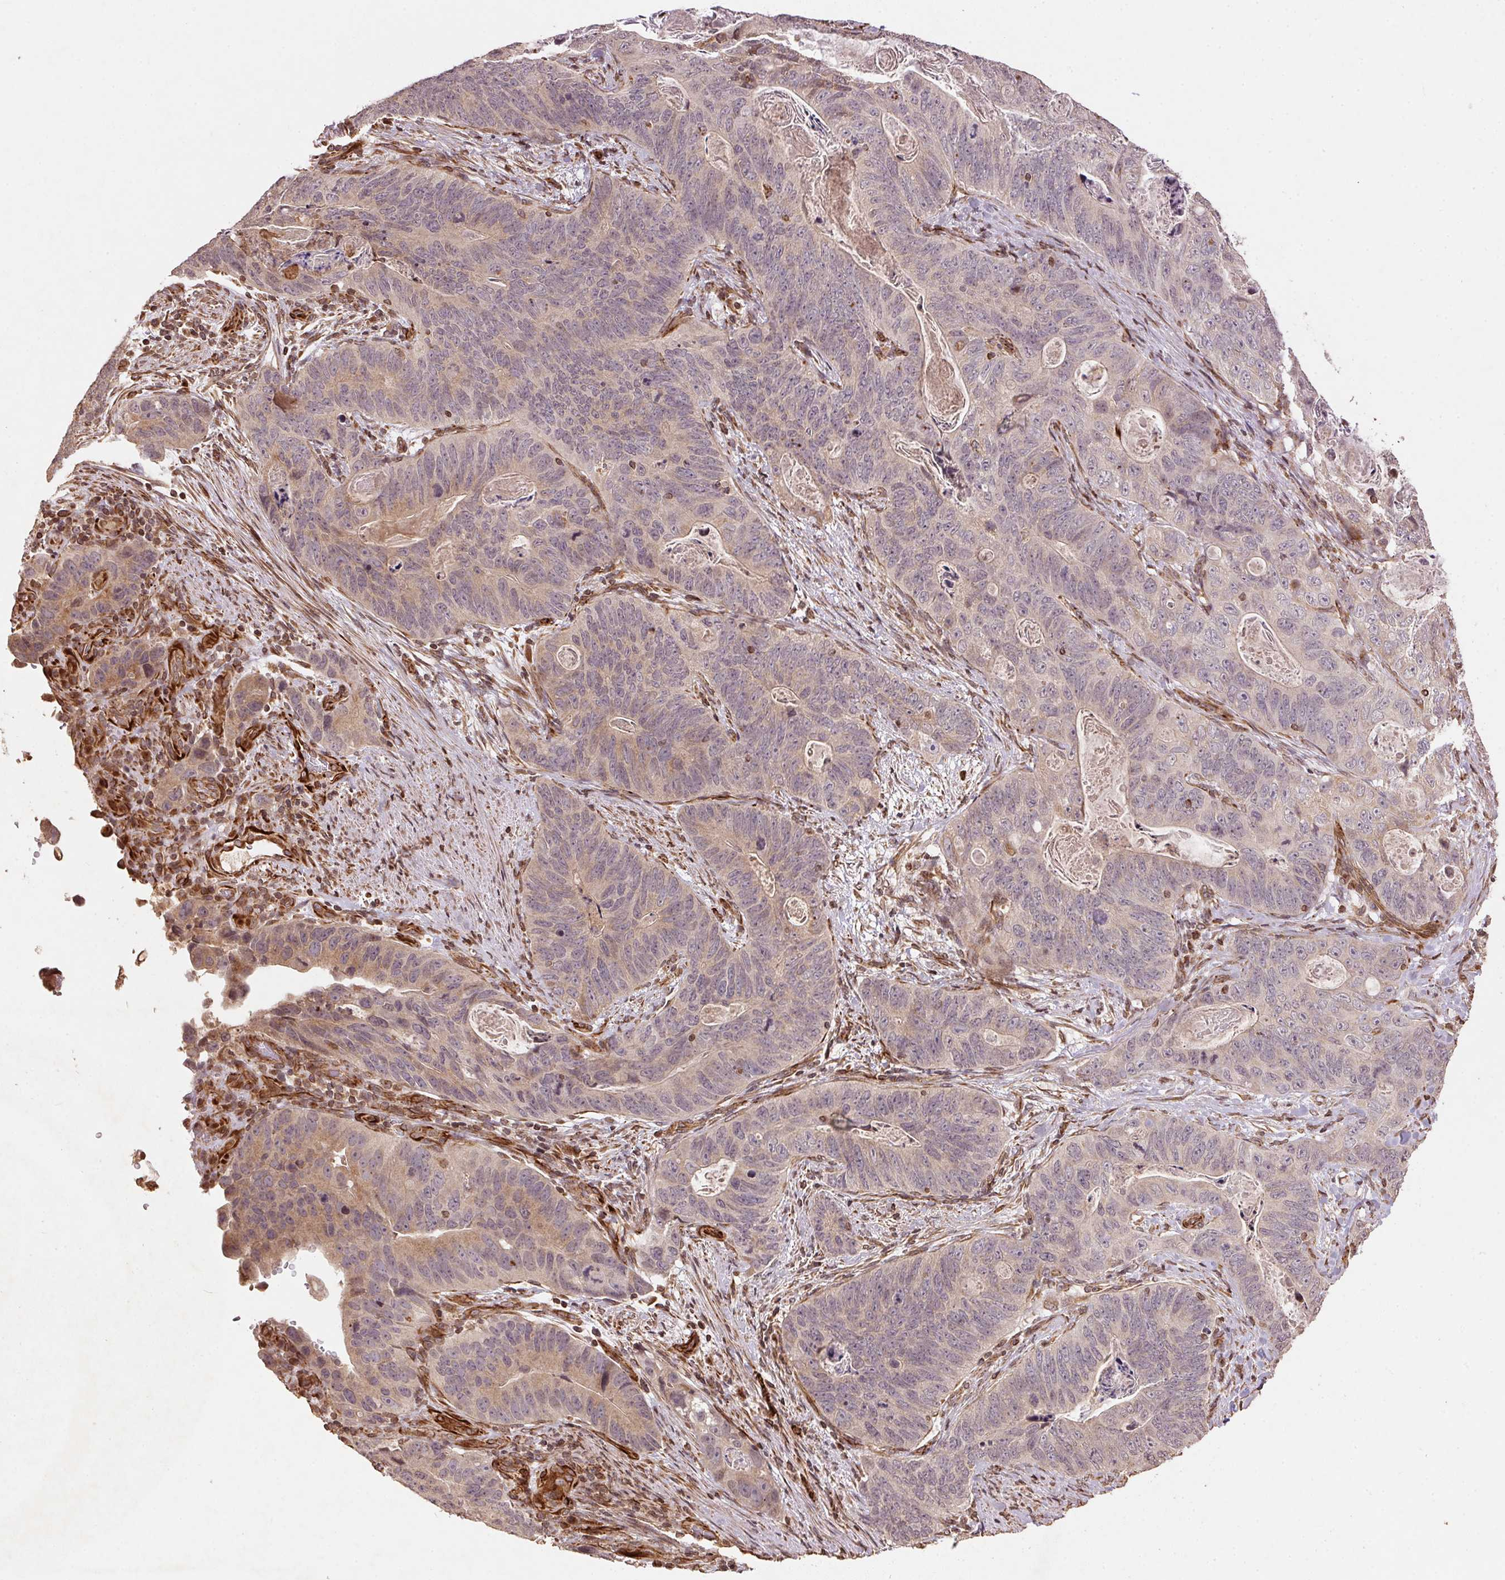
{"staining": {"intensity": "weak", "quantity": "25%-75%", "location": "cytoplasmic/membranous"}, "tissue": "stomach cancer", "cell_type": "Tumor cells", "image_type": "cancer", "snomed": [{"axis": "morphology", "description": "Normal tissue, NOS"}, {"axis": "morphology", "description": "Adenocarcinoma, NOS"}, {"axis": "topography", "description": "Stomach"}], "caption": "The micrograph reveals immunohistochemical staining of stomach cancer (adenocarcinoma). There is weak cytoplasmic/membranous expression is present in approximately 25%-75% of tumor cells.", "gene": "SPRED2", "patient": {"sex": "female", "age": 89}}